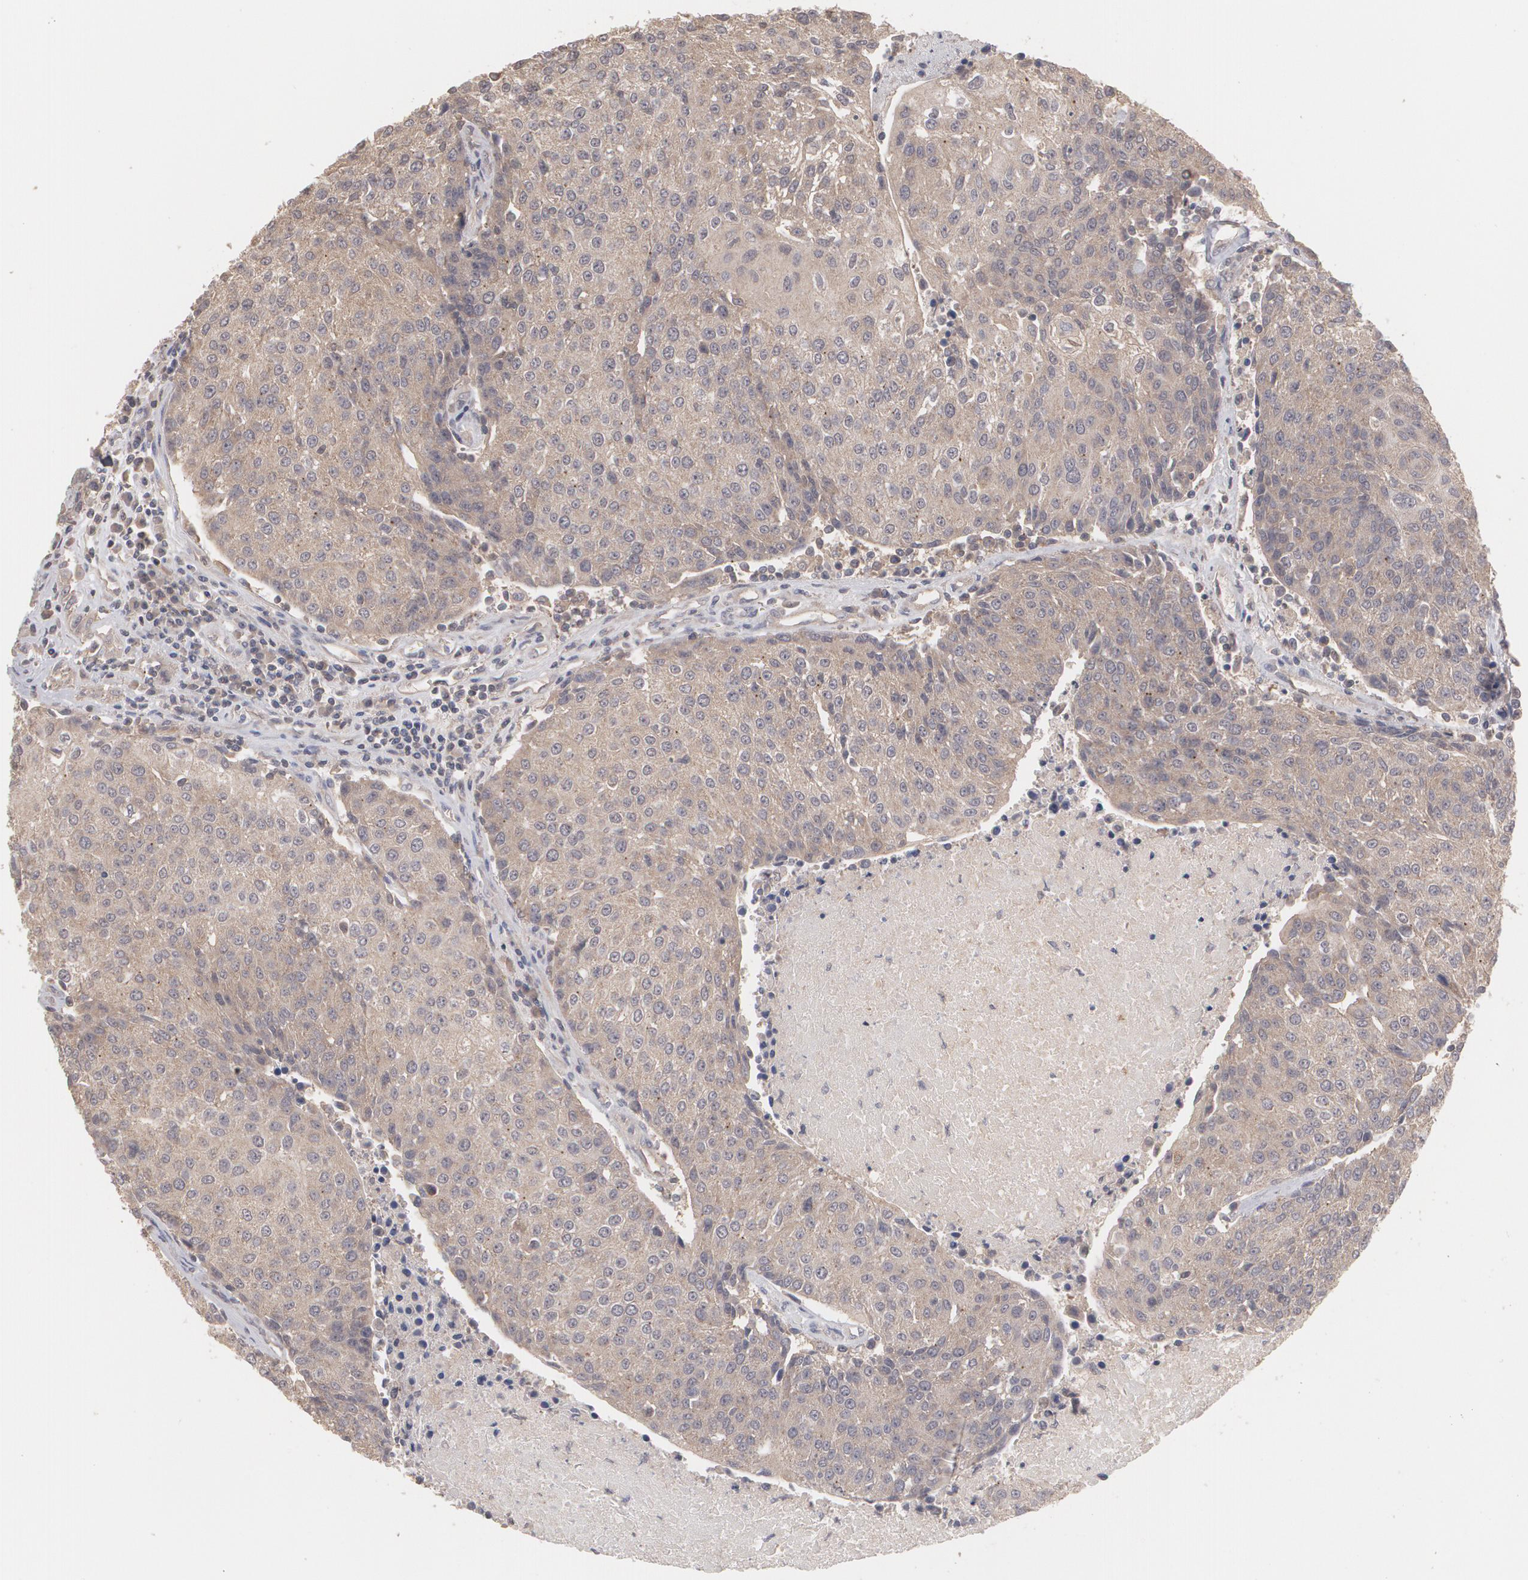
{"staining": {"intensity": "moderate", "quantity": ">75%", "location": "cytoplasmic/membranous"}, "tissue": "urothelial cancer", "cell_type": "Tumor cells", "image_type": "cancer", "snomed": [{"axis": "morphology", "description": "Urothelial carcinoma, High grade"}, {"axis": "topography", "description": "Urinary bladder"}], "caption": "High-grade urothelial carcinoma was stained to show a protein in brown. There is medium levels of moderate cytoplasmic/membranous expression in about >75% of tumor cells. (DAB (3,3'-diaminobenzidine) = brown stain, brightfield microscopy at high magnification).", "gene": "ARF6", "patient": {"sex": "female", "age": 85}}